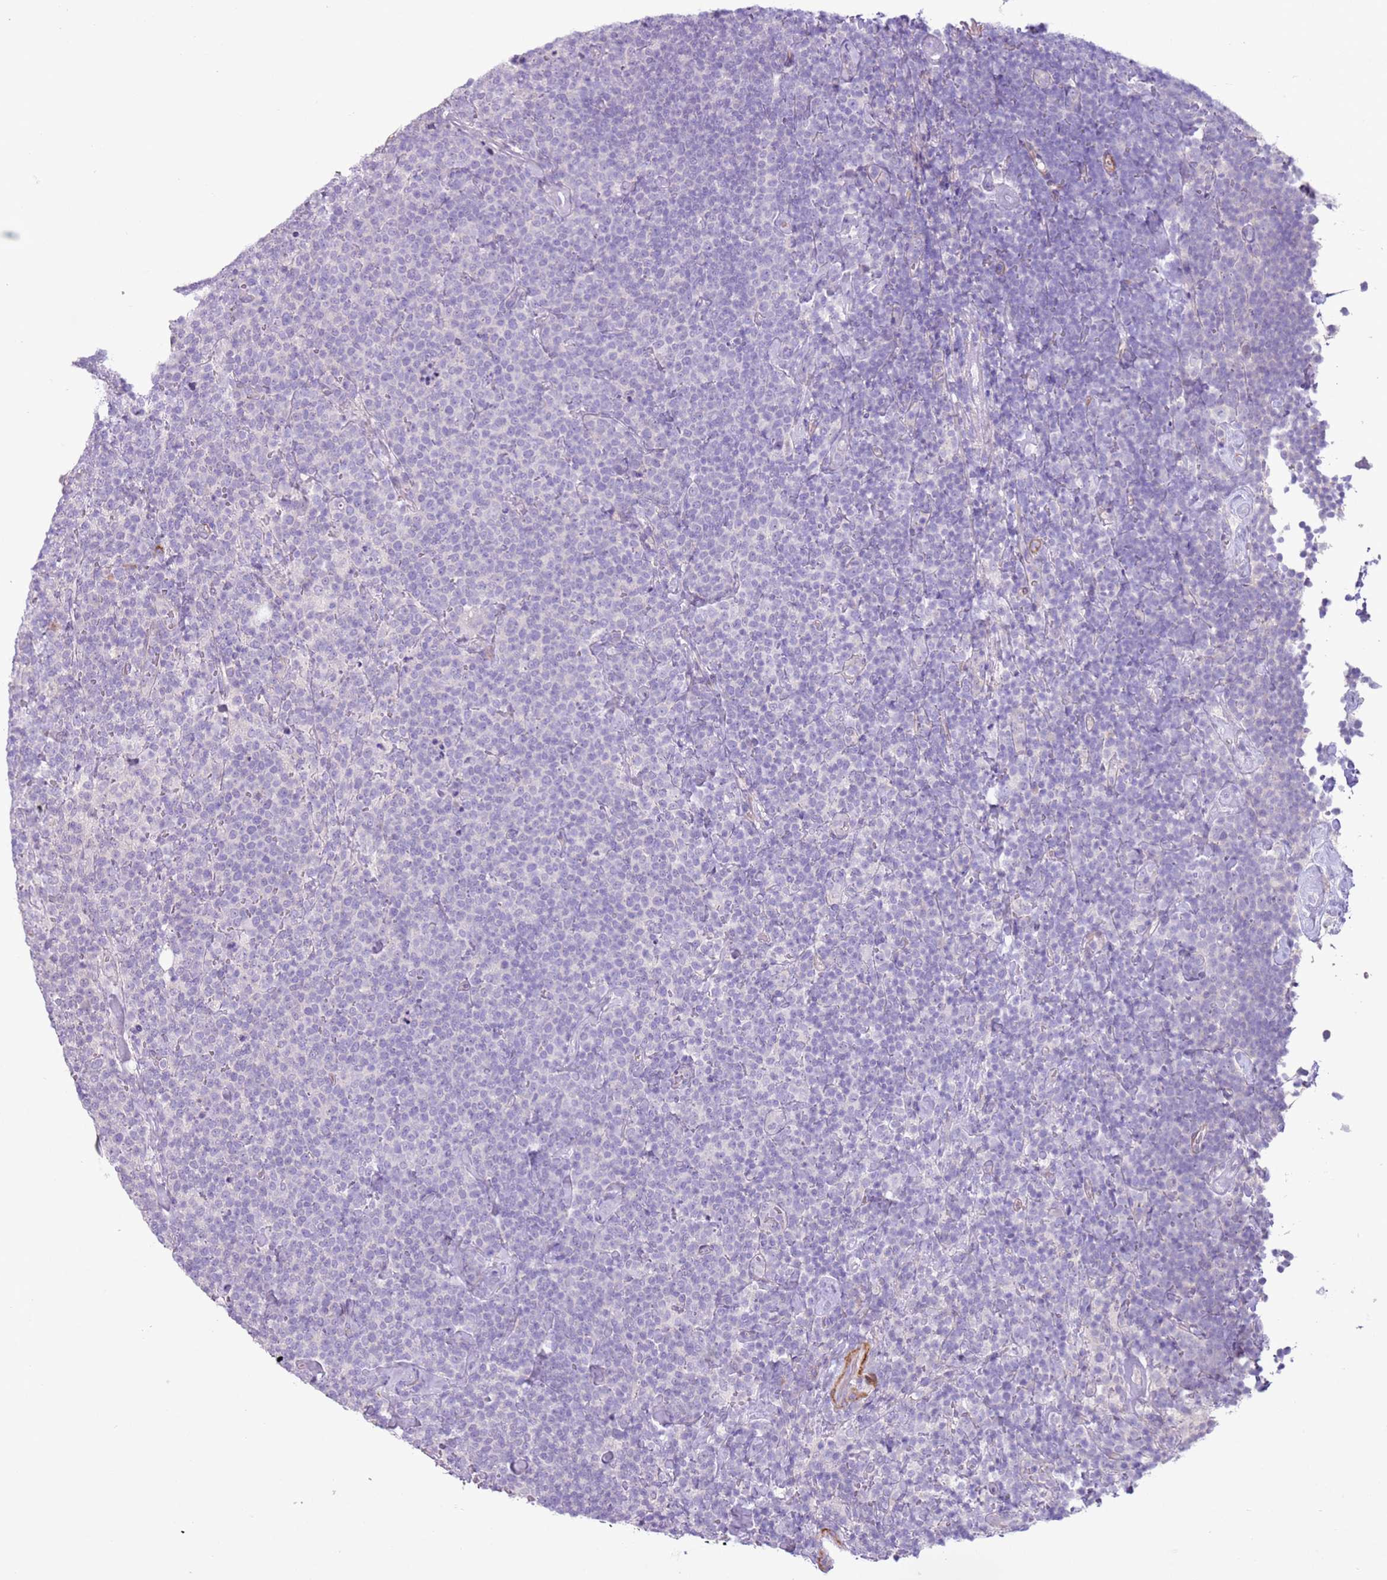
{"staining": {"intensity": "negative", "quantity": "none", "location": "none"}, "tissue": "lymphoma", "cell_type": "Tumor cells", "image_type": "cancer", "snomed": [{"axis": "morphology", "description": "Malignant lymphoma, non-Hodgkin's type, High grade"}, {"axis": "topography", "description": "Lymph node"}], "caption": "A micrograph of human lymphoma is negative for staining in tumor cells.", "gene": "ZNF239", "patient": {"sex": "male", "age": 61}}